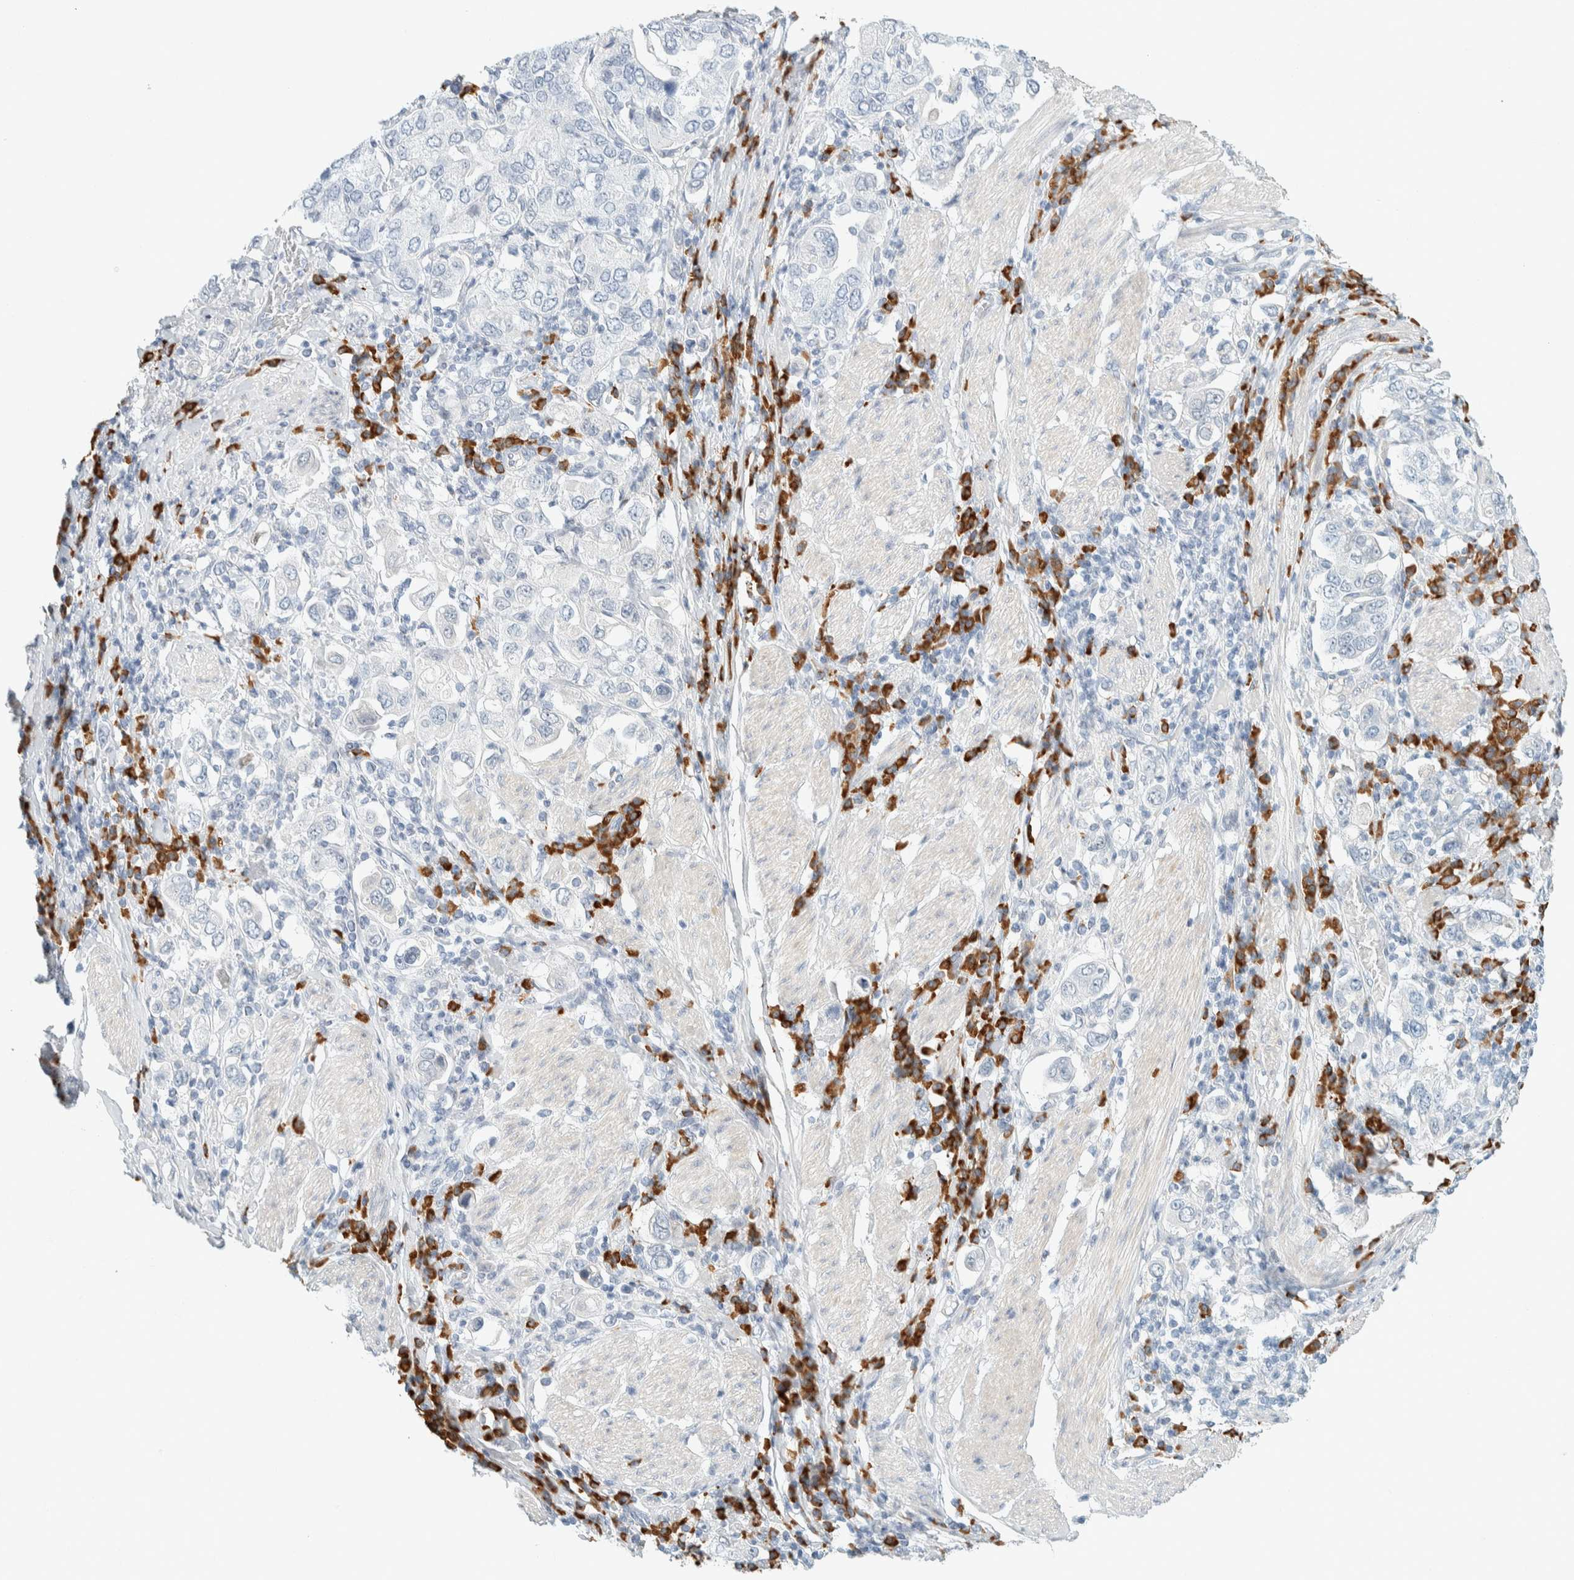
{"staining": {"intensity": "negative", "quantity": "none", "location": "none"}, "tissue": "stomach cancer", "cell_type": "Tumor cells", "image_type": "cancer", "snomed": [{"axis": "morphology", "description": "Adenocarcinoma, NOS"}, {"axis": "topography", "description": "Stomach, upper"}], "caption": "Stomach adenocarcinoma was stained to show a protein in brown. There is no significant expression in tumor cells. (DAB immunohistochemistry (IHC), high magnification).", "gene": "ARHGAP27", "patient": {"sex": "male", "age": 62}}